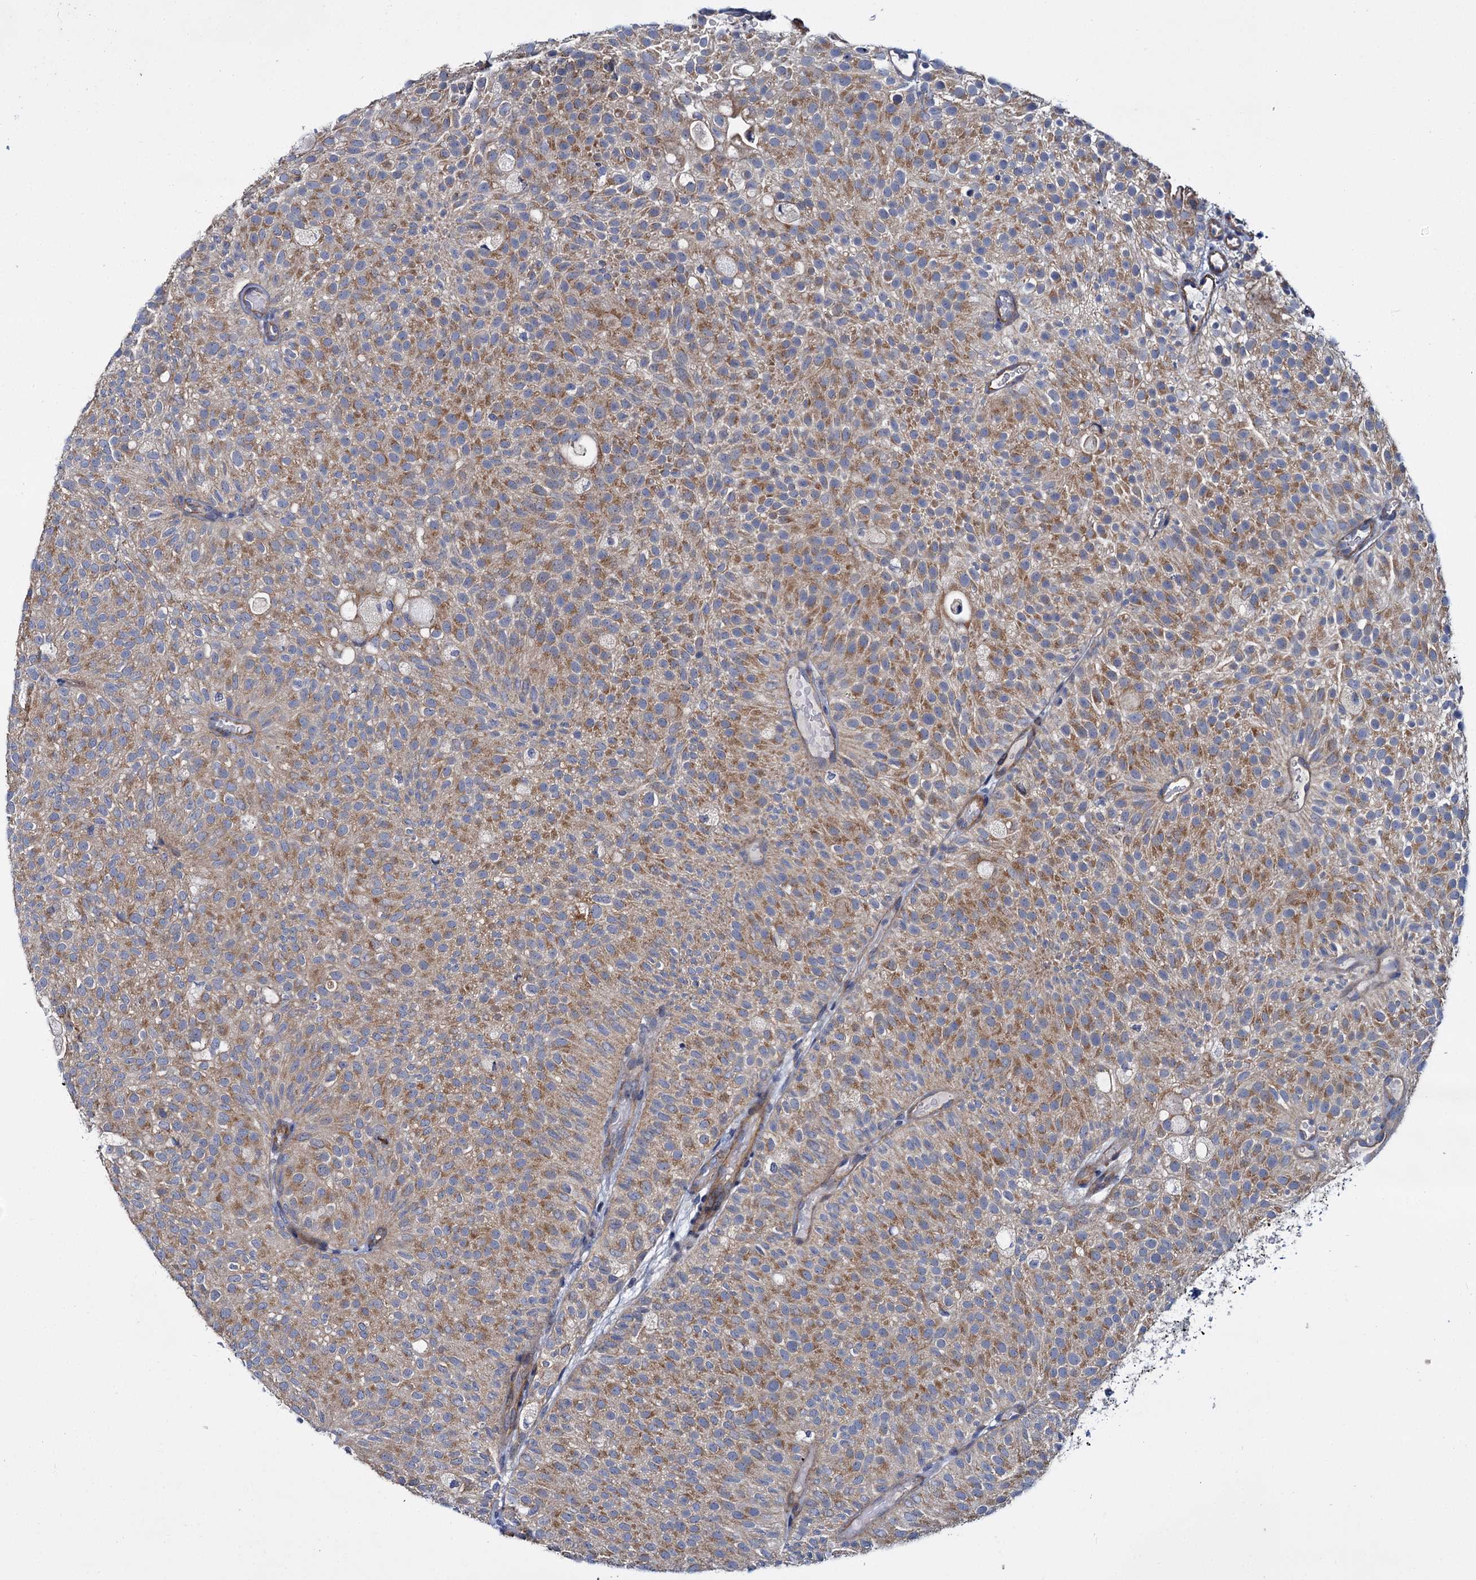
{"staining": {"intensity": "moderate", "quantity": ">75%", "location": "cytoplasmic/membranous"}, "tissue": "urothelial cancer", "cell_type": "Tumor cells", "image_type": "cancer", "snomed": [{"axis": "morphology", "description": "Urothelial carcinoma, Low grade"}, {"axis": "topography", "description": "Urinary bladder"}], "caption": "About >75% of tumor cells in urothelial cancer show moderate cytoplasmic/membranous protein positivity as visualized by brown immunohistochemical staining.", "gene": "CEP295", "patient": {"sex": "male", "age": 78}}